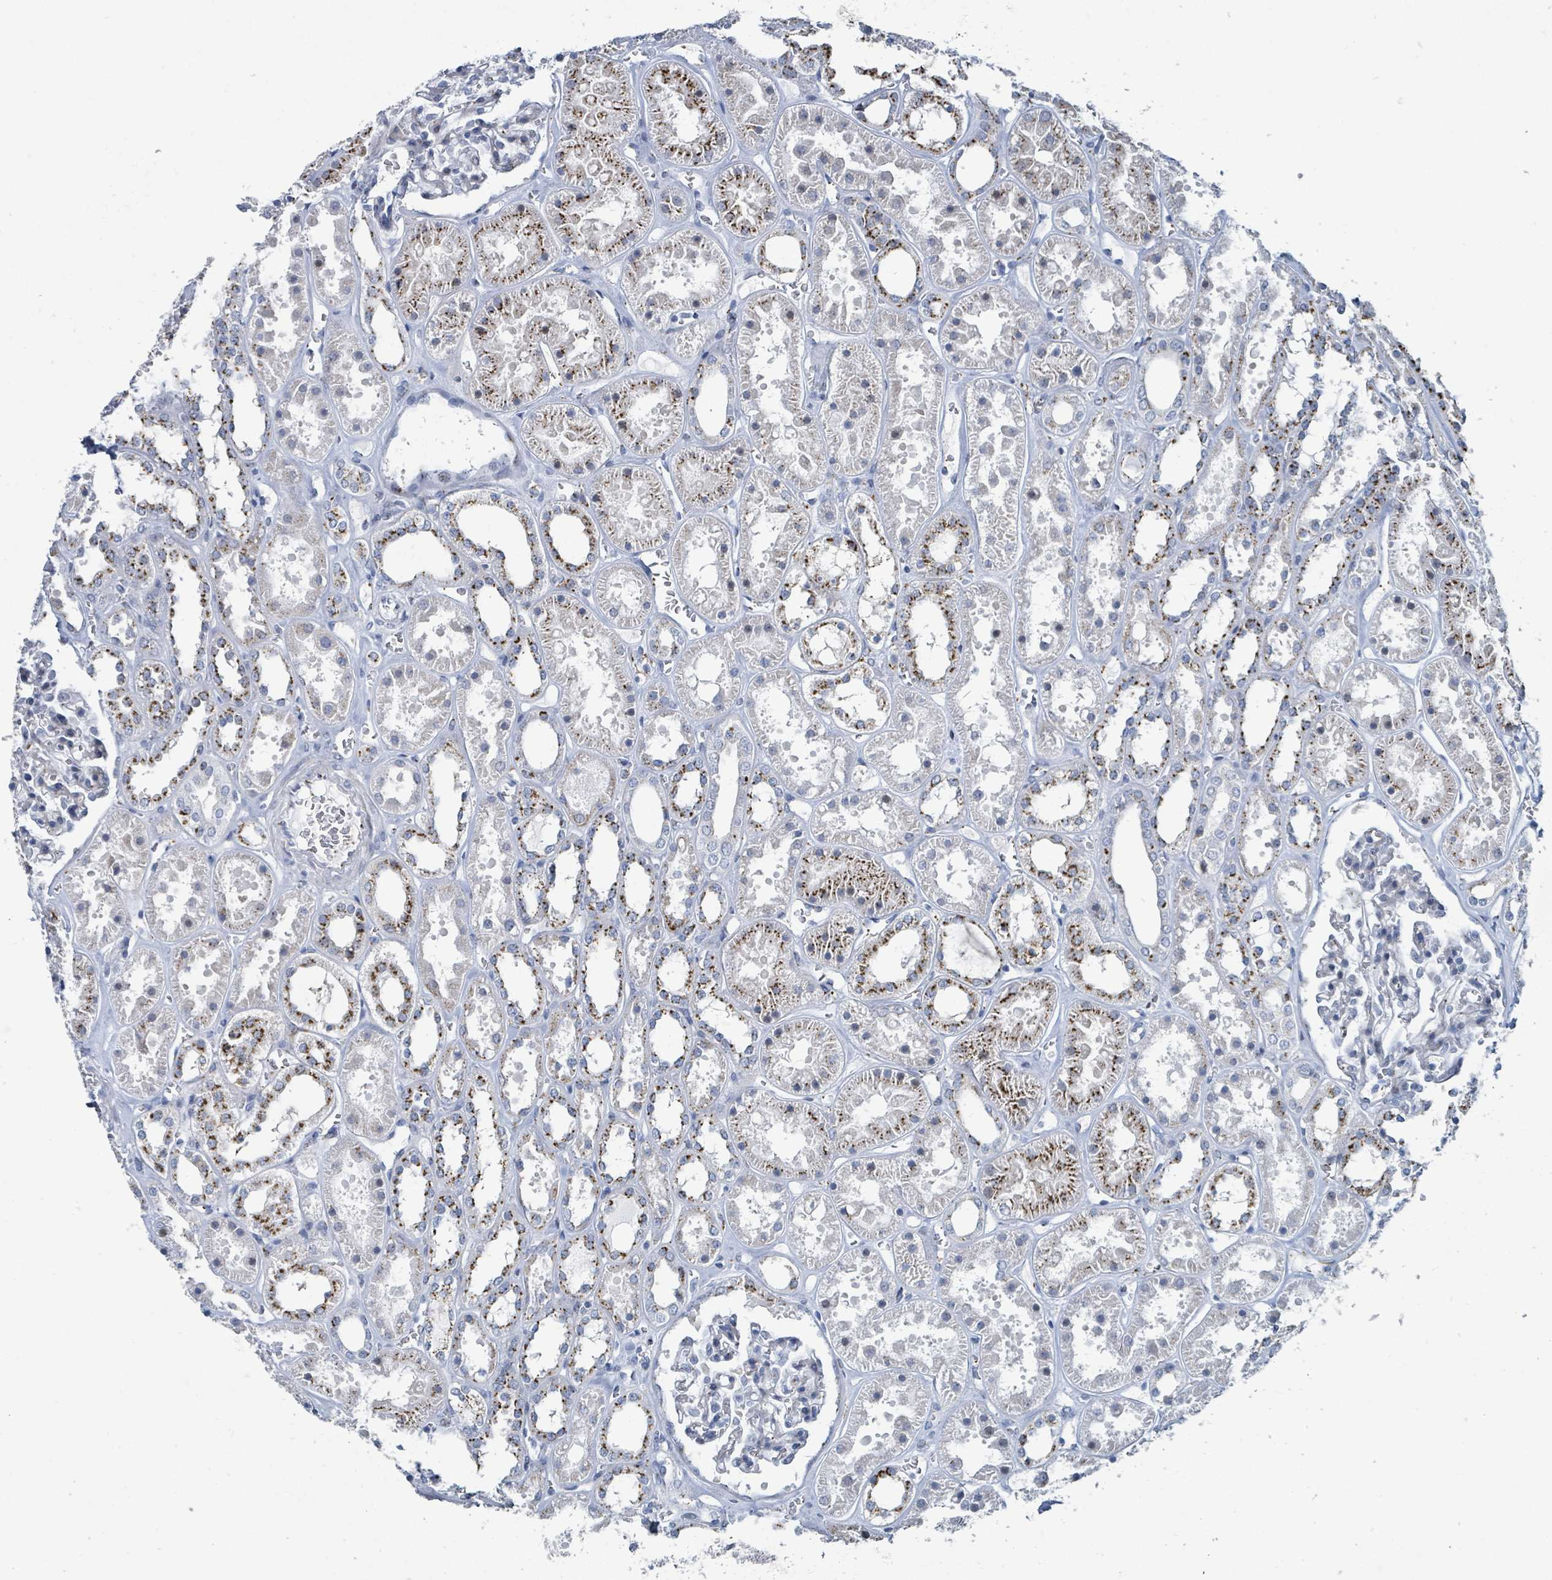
{"staining": {"intensity": "negative", "quantity": "none", "location": "none"}, "tissue": "kidney", "cell_type": "Cells in glomeruli", "image_type": "normal", "snomed": [{"axis": "morphology", "description": "Normal tissue, NOS"}, {"axis": "topography", "description": "Kidney"}], "caption": "A photomicrograph of kidney stained for a protein reveals no brown staining in cells in glomeruli. The staining is performed using DAB (3,3'-diaminobenzidine) brown chromogen with nuclei counter-stained in using hematoxylin.", "gene": "DCAF5", "patient": {"sex": "female", "age": 41}}